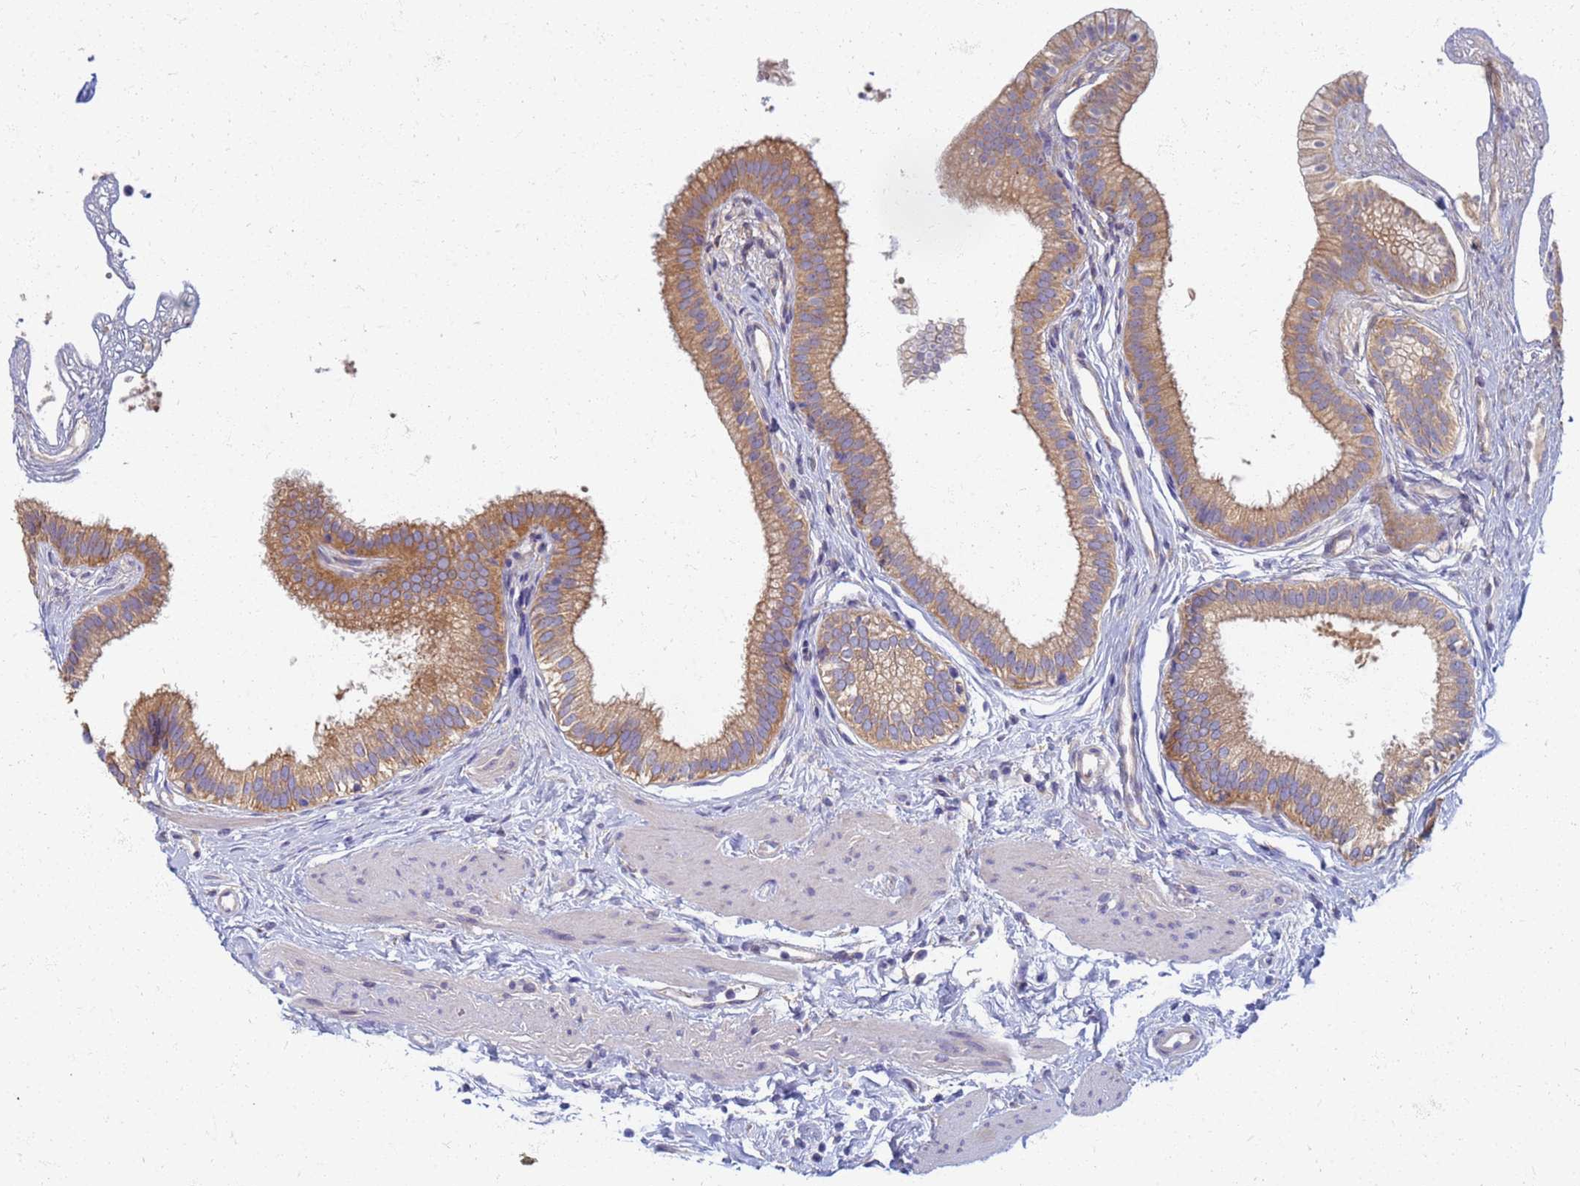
{"staining": {"intensity": "moderate", "quantity": ">75%", "location": "cytoplasmic/membranous"}, "tissue": "gallbladder", "cell_type": "Glandular cells", "image_type": "normal", "snomed": [{"axis": "morphology", "description": "Normal tissue, NOS"}, {"axis": "topography", "description": "Gallbladder"}], "caption": "Immunohistochemical staining of normal gallbladder displays medium levels of moderate cytoplasmic/membranous expression in approximately >75% of glandular cells.", "gene": "EEA1", "patient": {"sex": "female", "age": 54}}